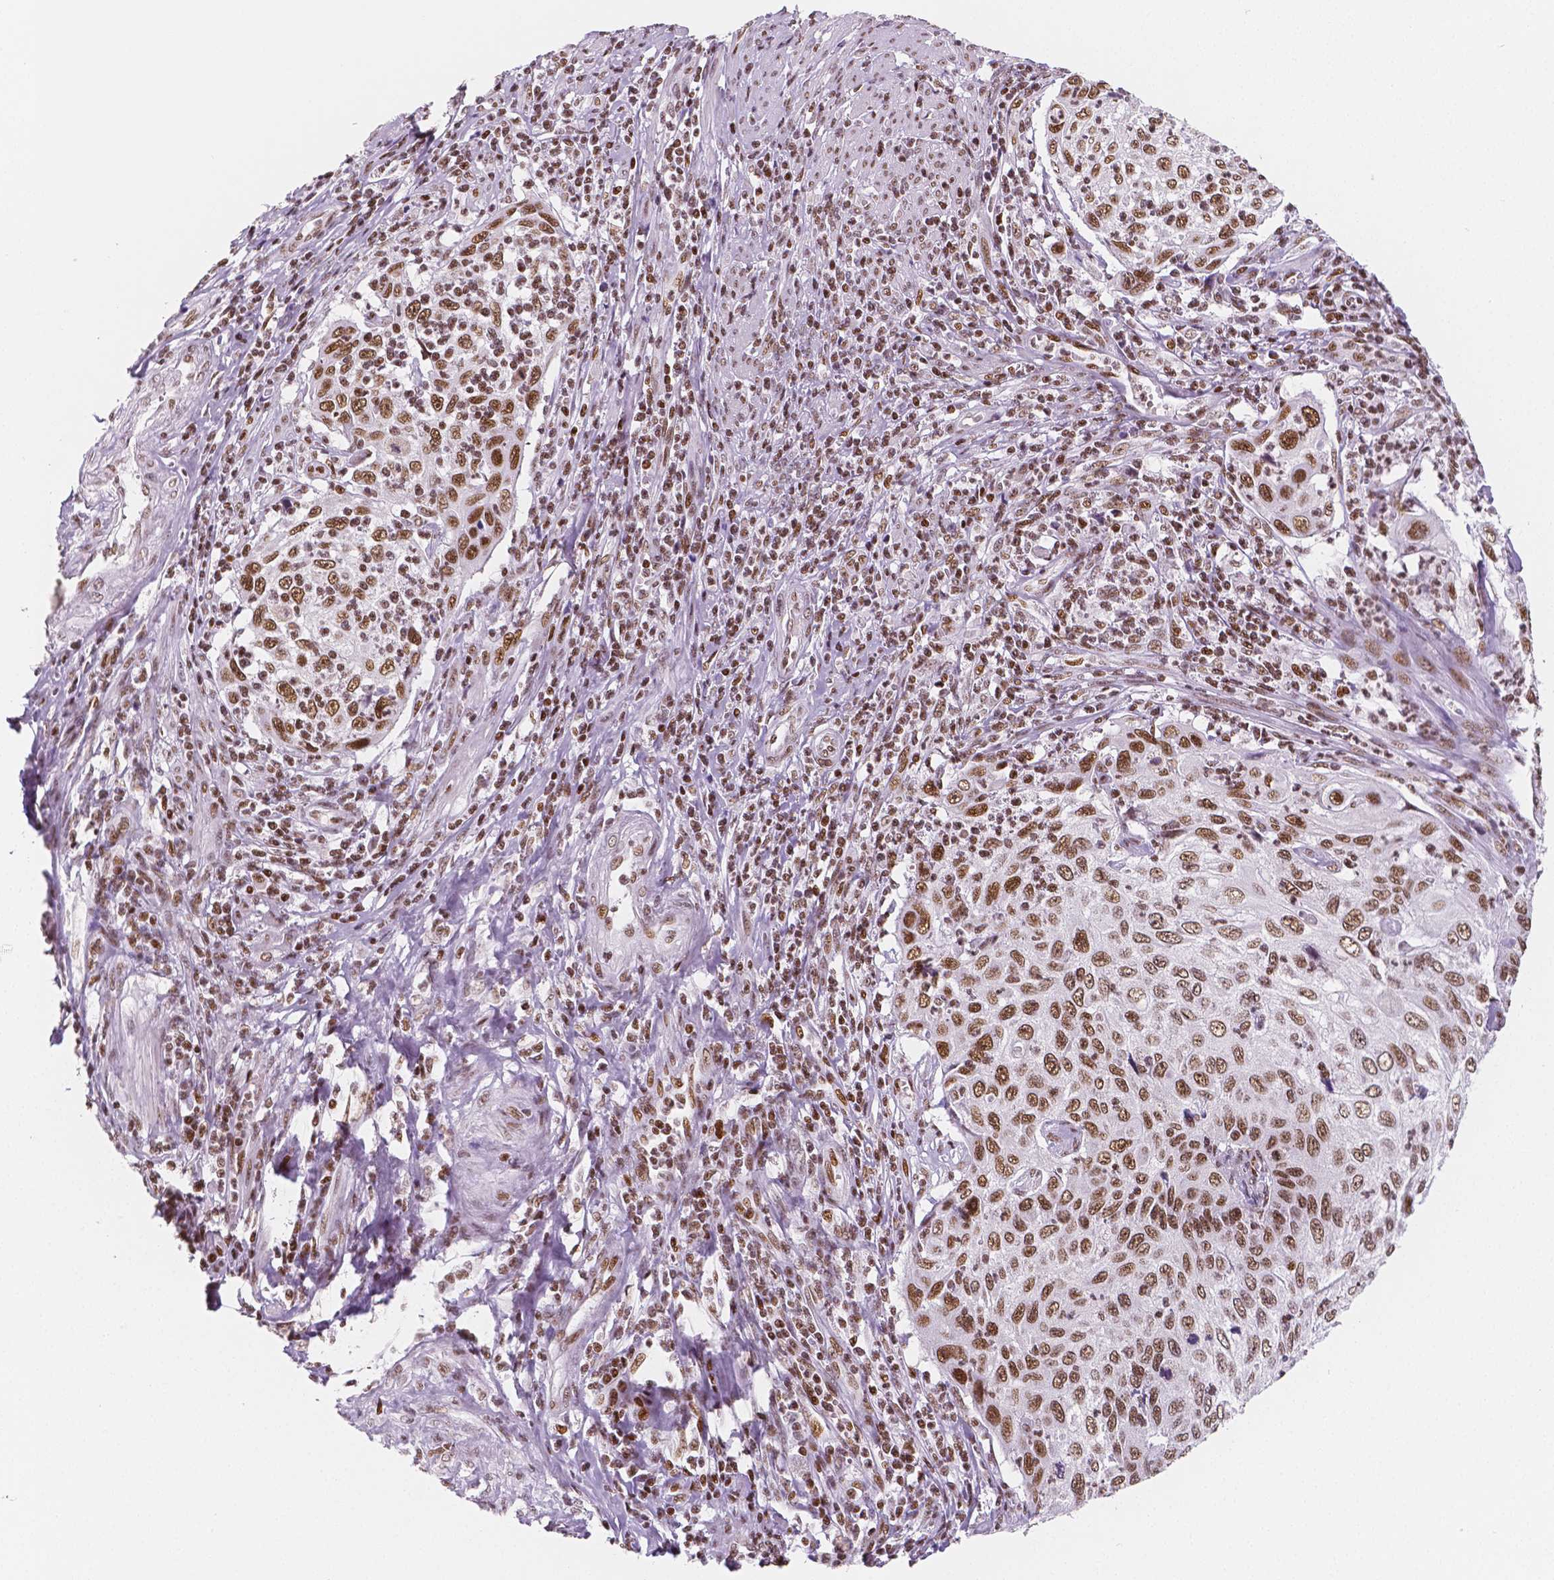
{"staining": {"intensity": "moderate", "quantity": ">75%", "location": "nuclear"}, "tissue": "cervical cancer", "cell_type": "Tumor cells", "image_type": "cancer", "snomed": [{"axis": "morphology", "description": "Squamous cell carcinoma, NOS"}, {"axis": "topography", "description": "Cervix"}], "caption": "Immunohistochemical staining of human cervical squamous cell carcinoma displays medium levels of moderate nuclear protein staining in approximately >75% of tumor cells.", "gene": "HDAC1", "patient": {"sex": "female", "age": 70}}